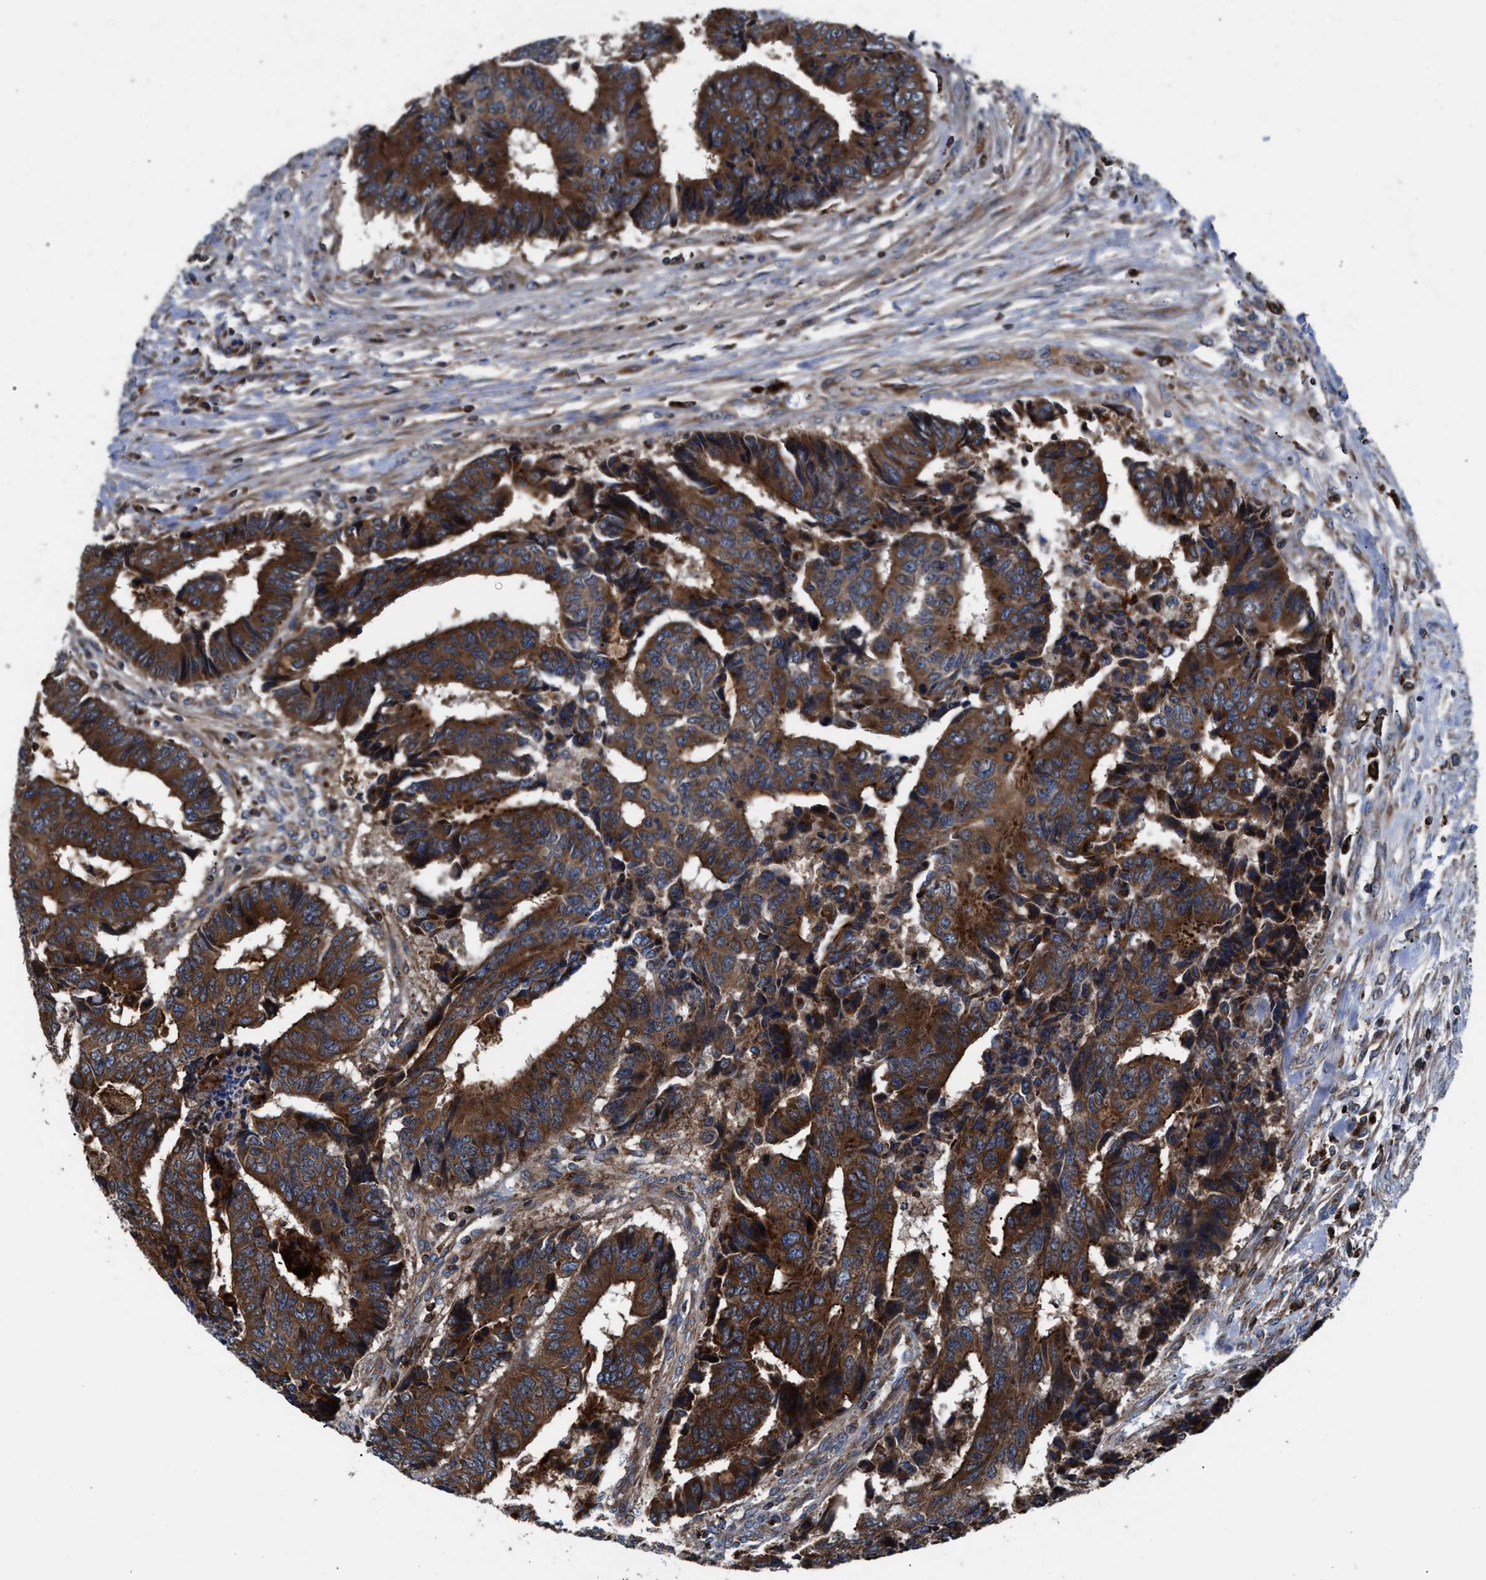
{"staining": {"intensity": "strong", "quantity": ">75%", "location": "cytoplasmic/membranous"}, "tissue": "colorectal cancer", "cell_type": "Tumor cells", "image_type": "cancer", "snomed": [{"axis": "morphology", "description": "Adenocarcinoma, NOS"}, {"axis": "topography", "description": "Rectum"}], "caption": "Brown immunohistochemical staining in adenocarcinoma (colorectal) reveals strong cytoplasmic/membranous positivity in approximately >75% of tumor cells.", "gene": "PRR15L", "patient": {"sex": "male", "age": 84}}